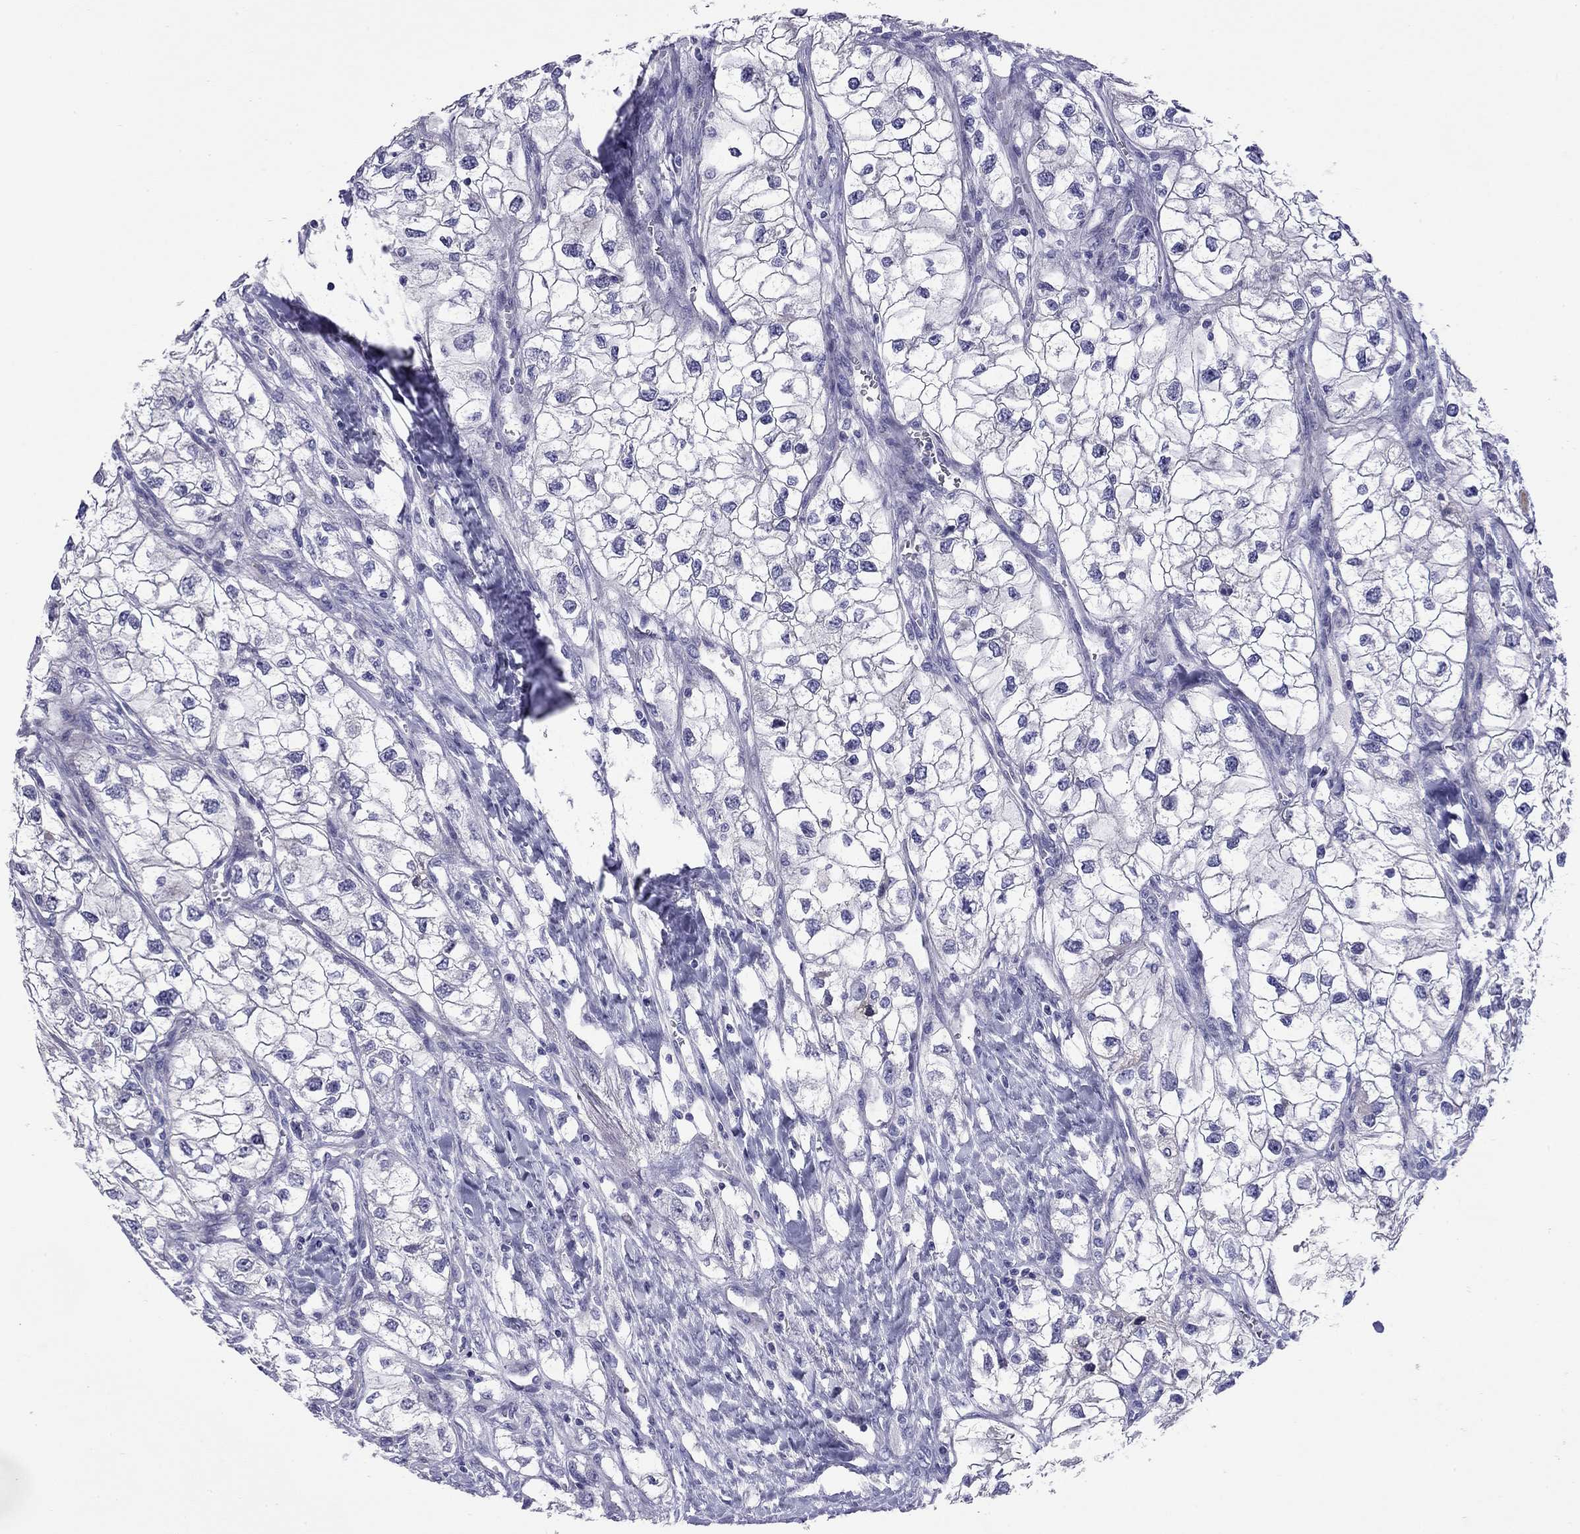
{"staining": {"intensity": "negative", "quantity": "none", "location": "none"}, "tissue": "renal cancer", "cell_type": "Tumor cells", "image_type": "cancer", "snomed": [{"axis": "morphology", "description": "Adenocarcinoma, NOS"}, {"axis": "topography", "description": "Kidney"}], "caption": "Protein analysis of renal adenocarcinoma shows no significant expression in tumor cells.", "gene": "CMYA5", "patient": {"sex": "male", "age": 59}}